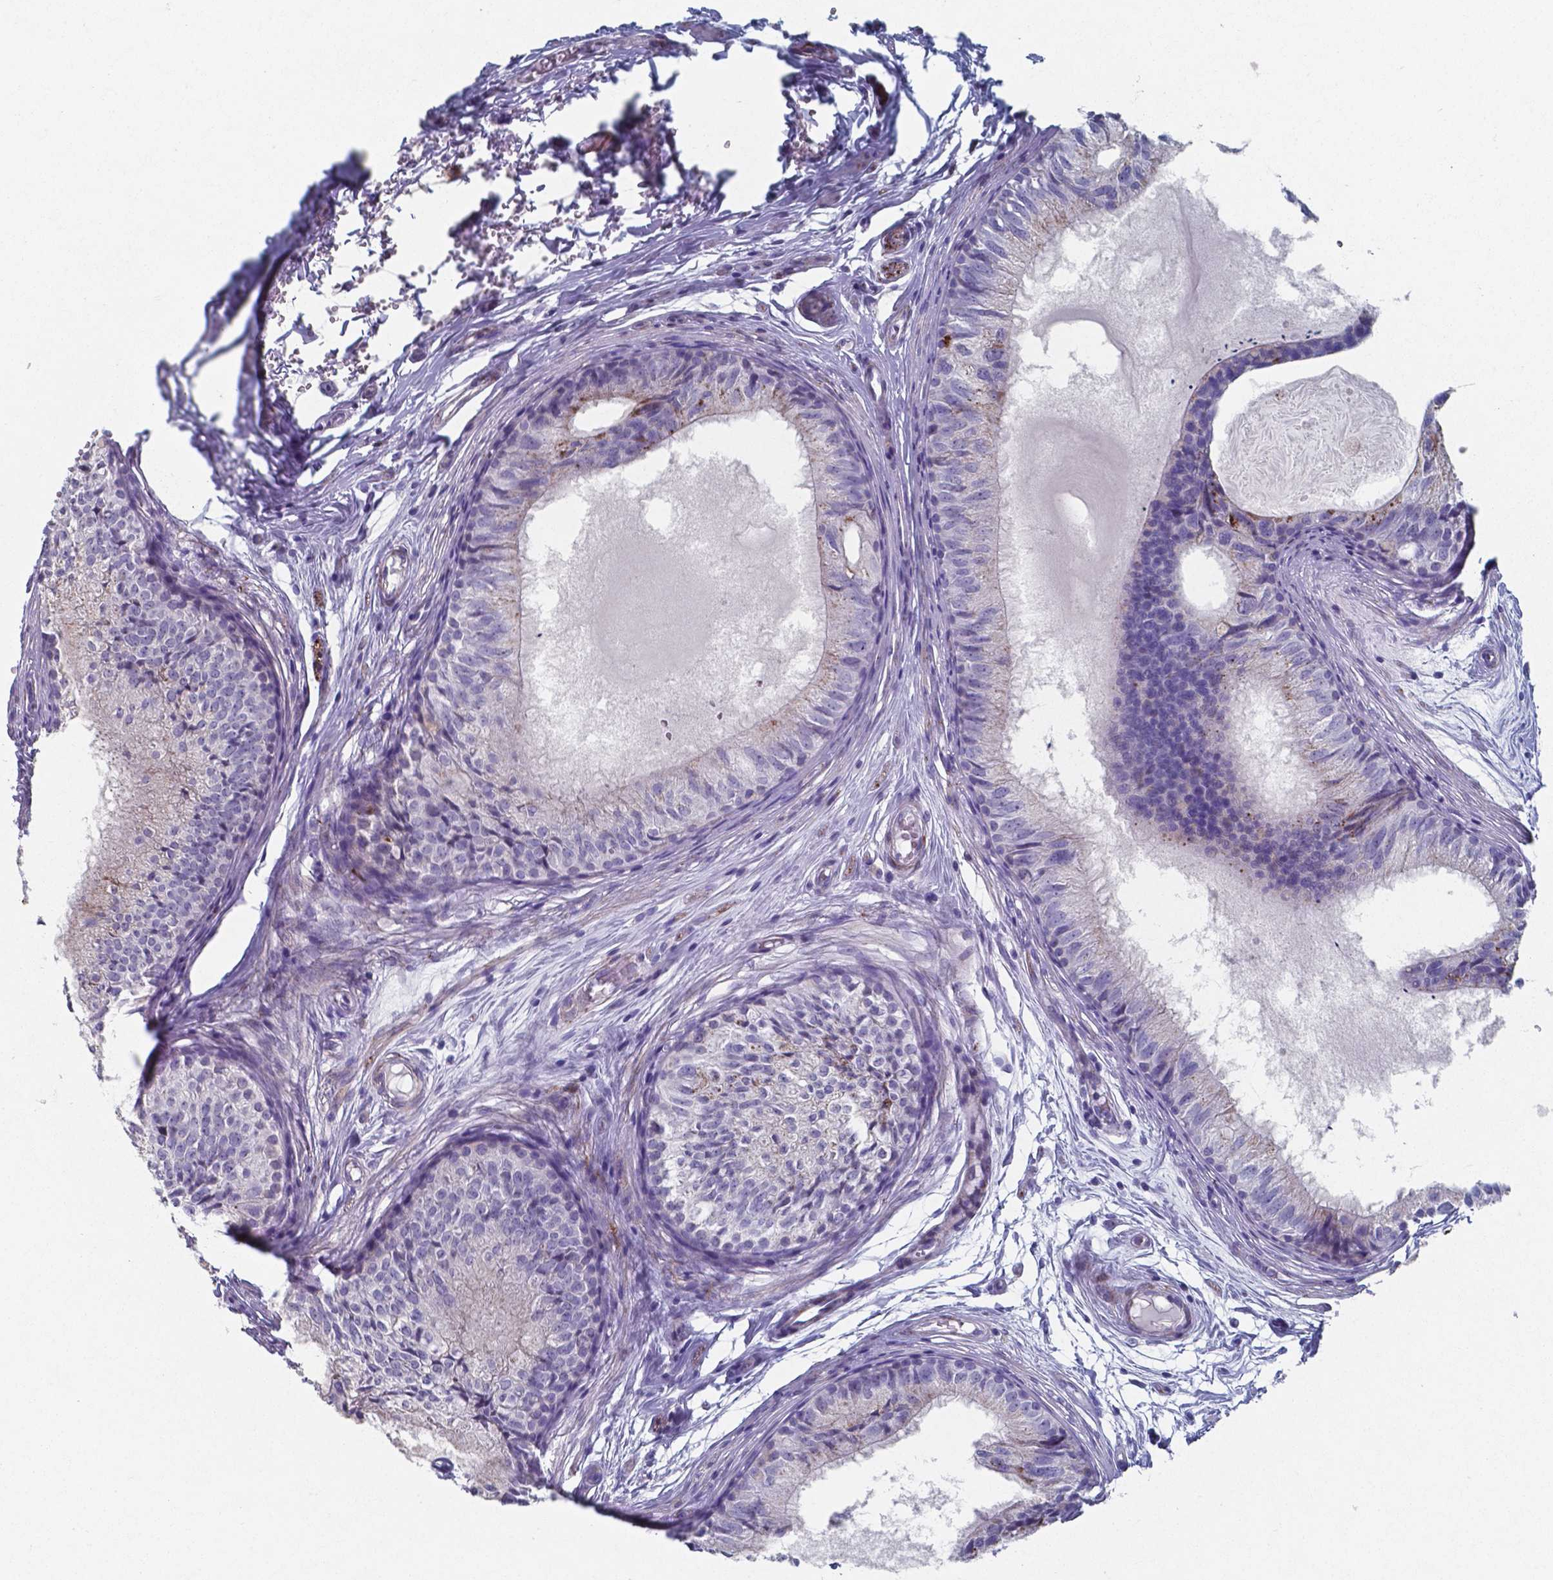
{"staining": {"intensity": "negative", "quantity": "none", "location": "none"}, "tissue": "epididymis", "cell_type": "Glandular cells", "image_type": "normal", "snomed": [{"axis": "morphology", "description": "Normal tissue, NOS"}, {"axis": "topography", "description": "Epididymis"}], "caption": "Glandular cells show no significant protein staining in benign epididymis. (DAB immunohistochemistry visualized using brightfield microscopy, high magnification).", "gene": "PLA2R1", "patient": {"sex": "male", "age": 25}}